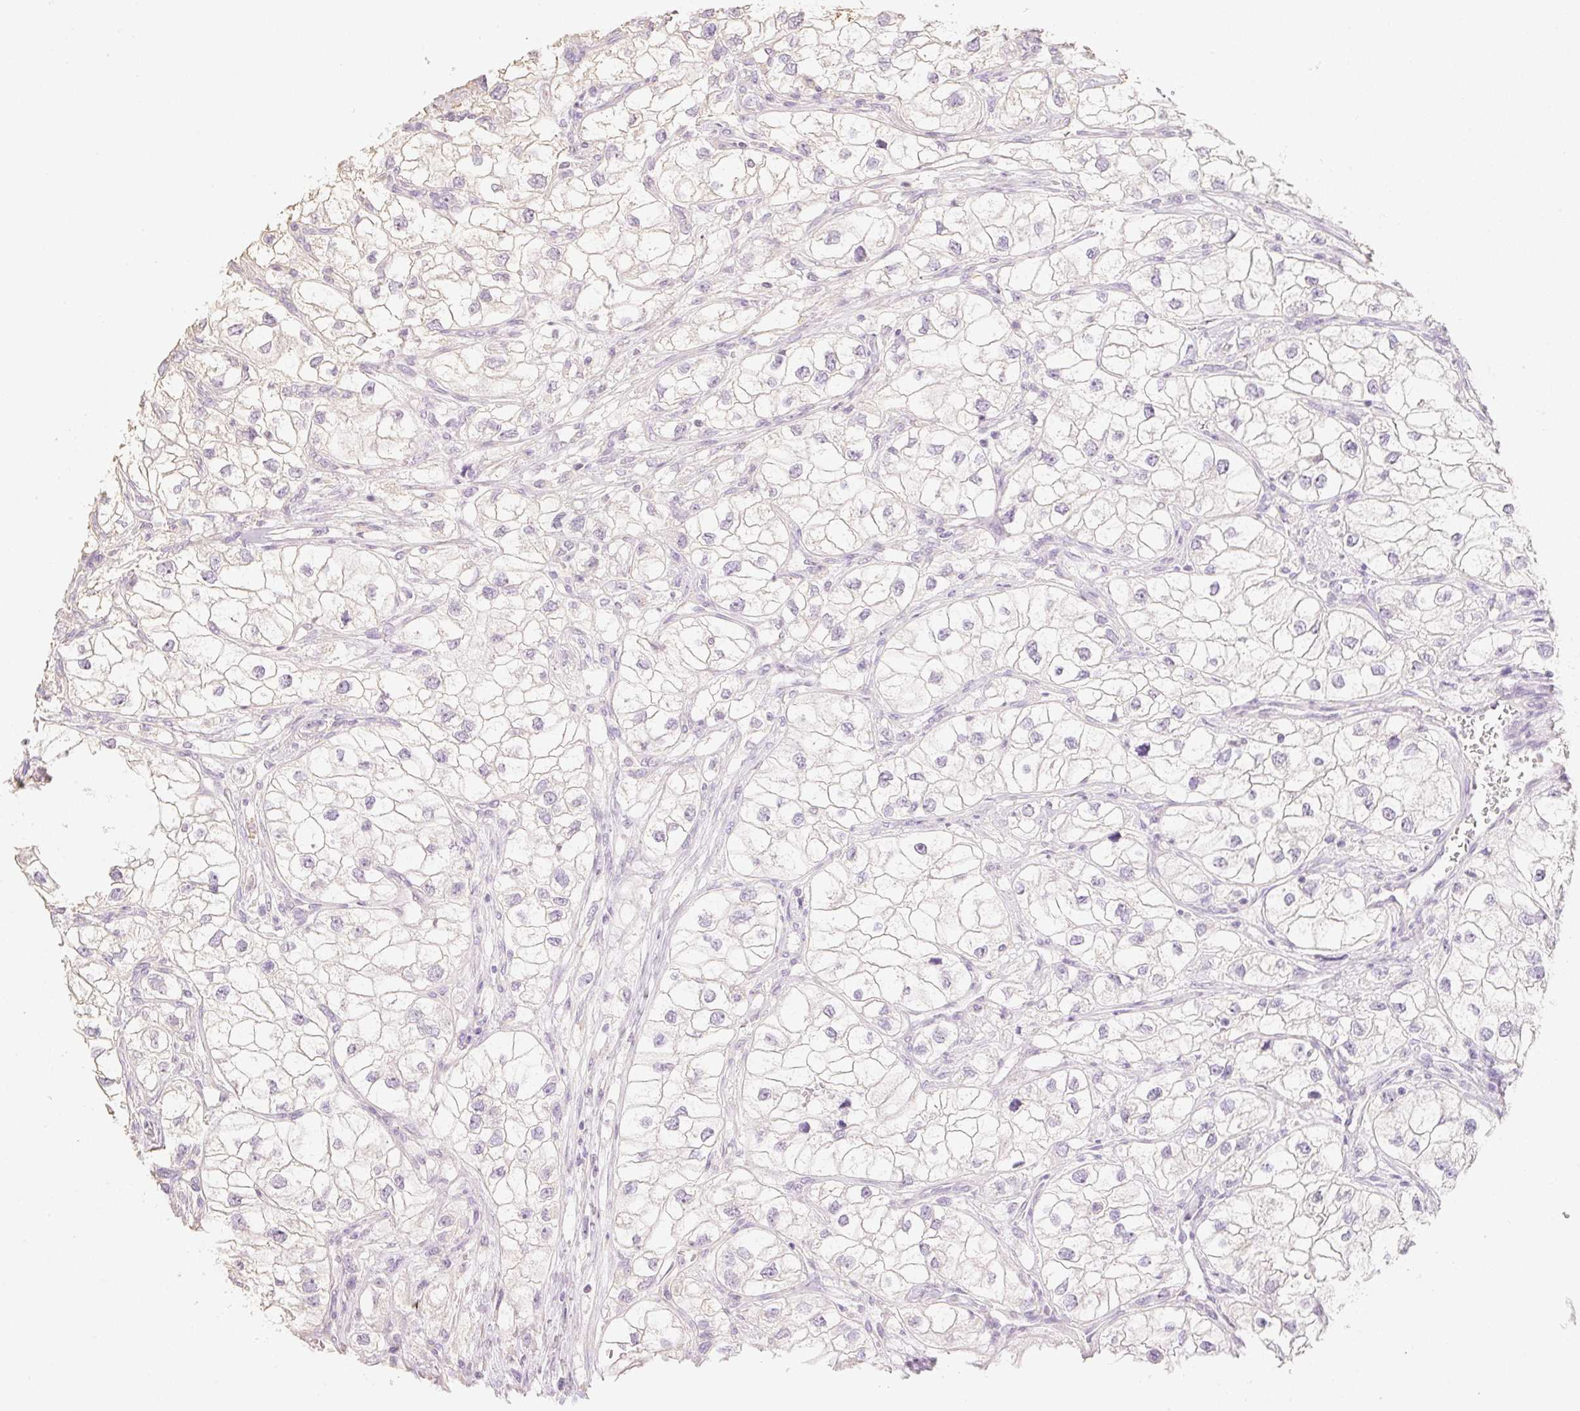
{"staining": {"intensity": "negative", "quantity": "none", "location": "none"}, "tissue": "renal cancer", "cell_type": "Tumor cells", "image_type": "cancer", "snomed": [{"axis": "morphology", "description": "Adenocarcinoma, NOS"}, {"axis": "topography", "description": "Kidney"}], "caption": "High magnification brightfield microscopy of renal cancer stained with DAB (brown) and counterstained with hematoxylin (blue): tumor cells show no significant expression.", "gene": "MBOAT7", "patient": {"sex": "male", "age": 59}}